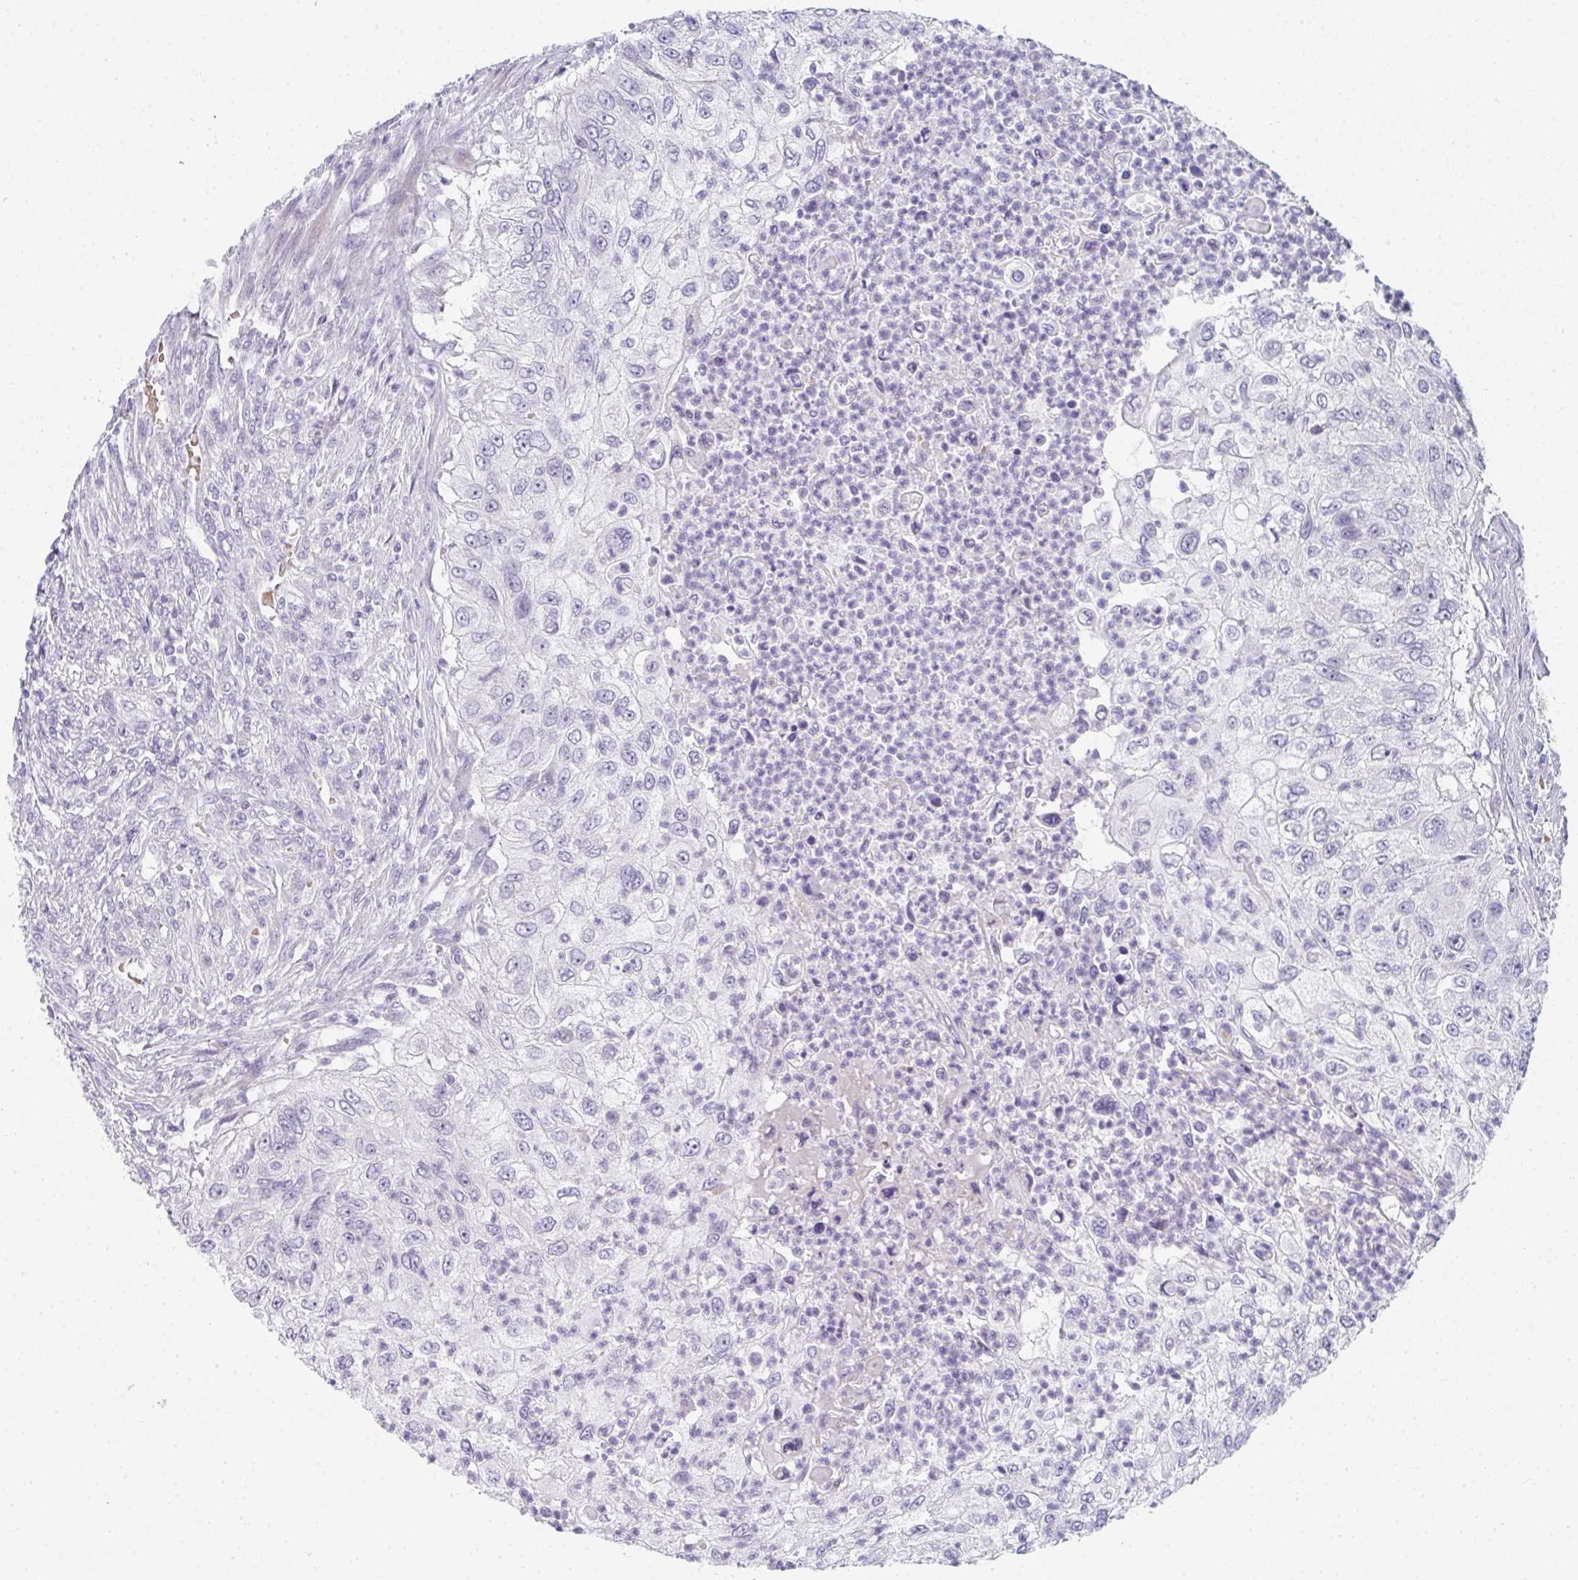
{"staining": {"intensity": "negative", "quantity": "none", "location": "none"}, "tissue": "urothelial cancer", "cell_type": "Tumor cells", "image_type": "cancer", "snomed": [{"axis": "morphology", "description": "Urothelial carcinoma, High grade"}, {"axis": "topography", "description": "Urinary bladder"}], "caption": "The immunohistochemistry (IHC) histopathology image has no significant expression in tumor cells of urothelial carcinoma (high-grade) tissue.", "gene": "NEU2", "patient": {"sex": "female", "age": 60}}